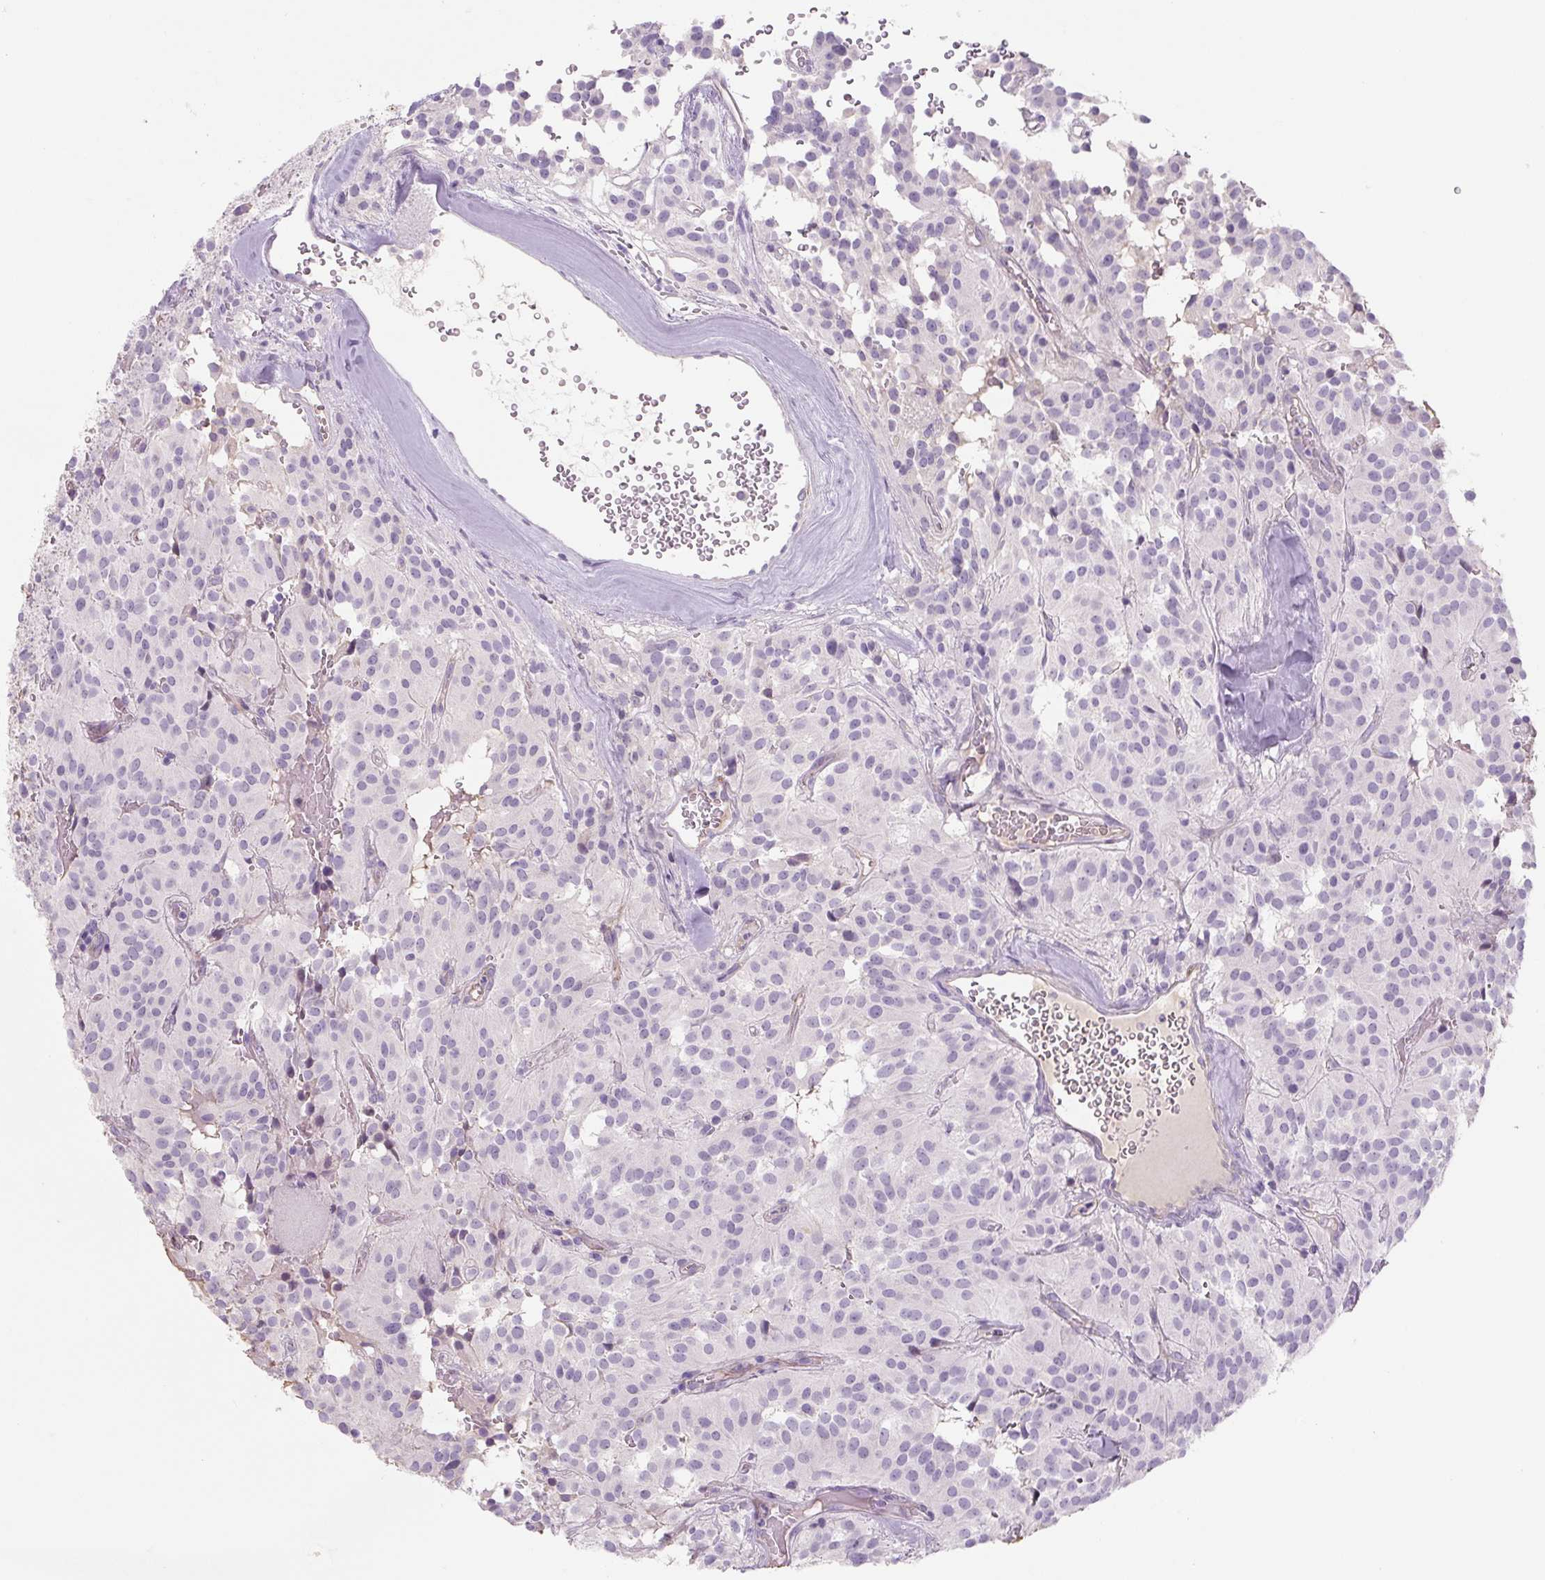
{"staining": {"intensity": "negative", "quantity": "none", "location": "none"}, "tissue": "glioma", "cell_type": "Tumor cells", "image_type": "cancer", "snomed": [{"axis": "morphology", "description": "Glioma, malignant, Low grade"}, {"axis": "topography", "description": "Brain"}], "caption": "Human malignant glioma (low-grade) stained for a protein using immunohistochemistry (IHC) shows no expression in tumor cells.", "gene": "PRM1", "patient": {"sex": "male", "age": 42}}